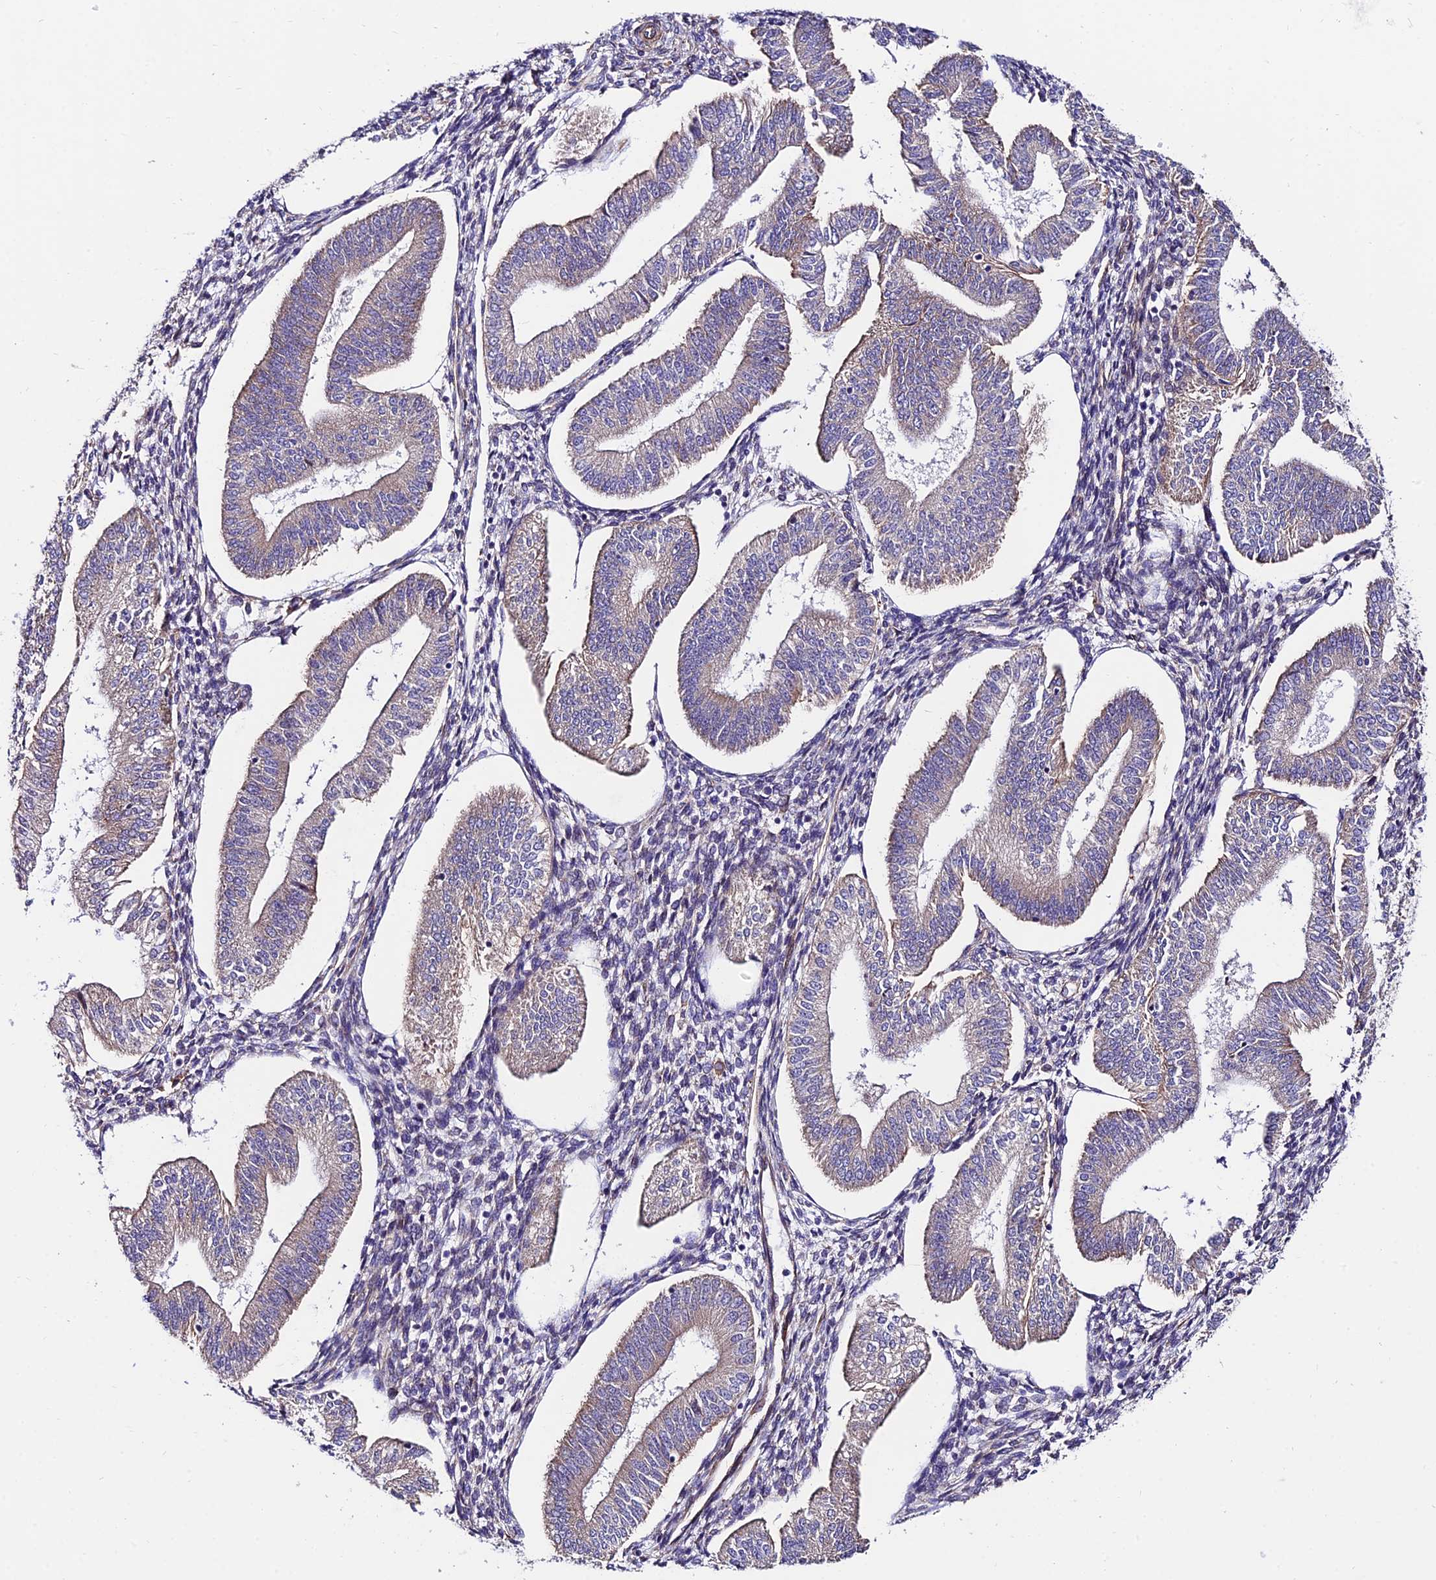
{"staining": {"intensity": "weak", "quantity": "25%-75%", "location": "cytoplasmic/membranous"}, "tissue": "endometrium", "cell_type": "Cells in endometrial stroma", "image_type": "normal", "snomed": [{"axis": "morphology", "description": "Normal tissue, NOS"}, {"axis": "topography", "description": "Endometrium"}], "caption": "The micrograph reveals staining of benign endometrium, revealing weak cytoplasmic/membranous protein positivity (brown color) within cells in endometrial stroma. The staining was performed using DAB (3,3'-diaminobenzidine), with brown indicating positive protein expression. Nuclei are stained blue with hematoxylin.", "gene": "EXOC3L4", "patient": {"sex": "female", "age": 34}}